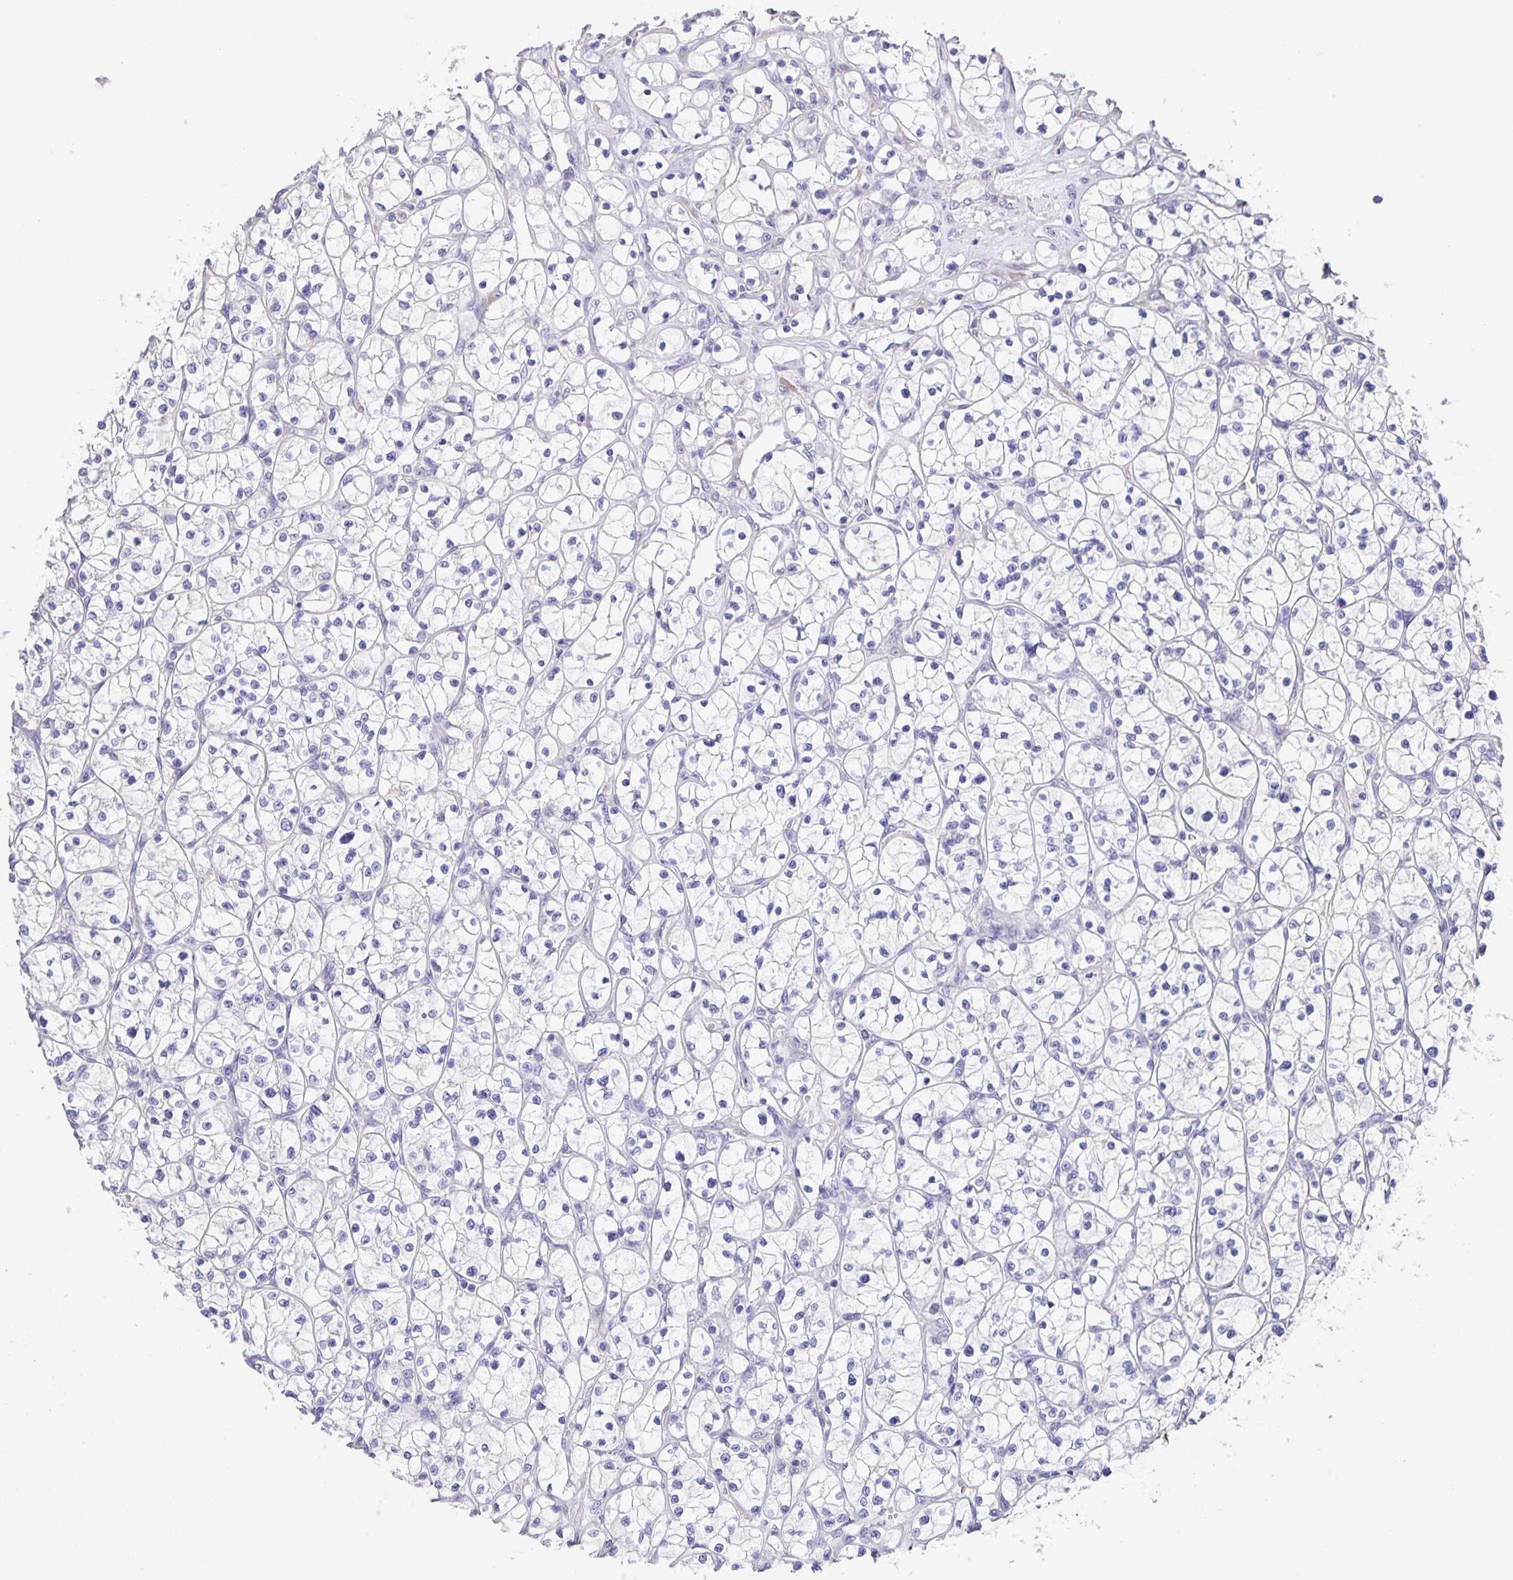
{"staining": {"intensity": "negative", "quantity": "none", "location": "none"}, "tissue": "renal cancer", "cell_type": "Tumor cells", "image_type": "cancer", "snomed": [{"axis": "morphology", "description": "Adenocarcinoma, NOS"}, {"axis": "topography", "description": "Kidney"}], "caption": "Immunohistochemistry photomicrograph of renal adenocarcinoma stained for a protein (brown), which reveals no staining in tumor cells.", "gene": "PRR36", "patient": {"sex": "female", "age": 64}}